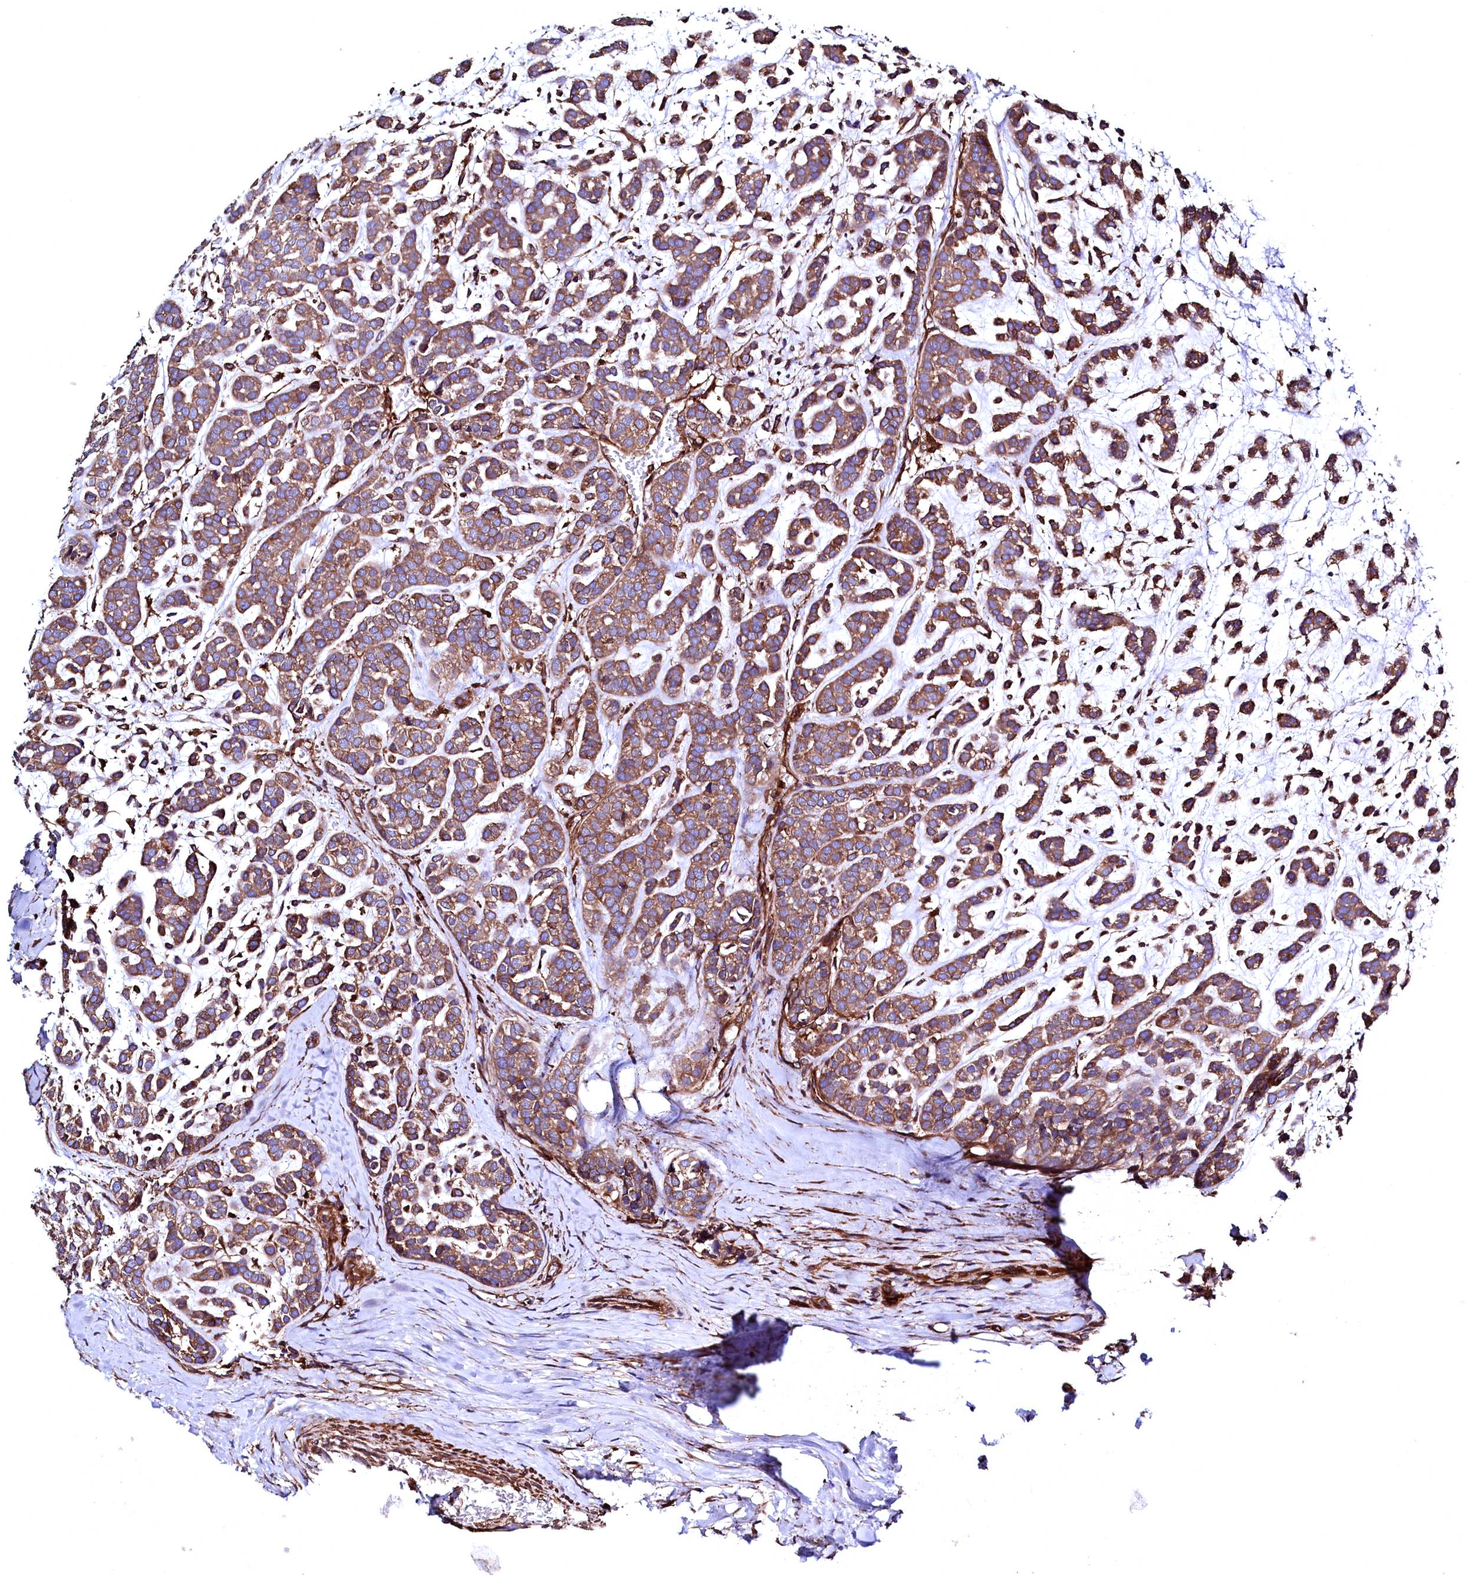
{"staining": {"intensity": "moderate", "quantity": ">75%", "location": "cytoplasmic/membranous"}, "tissue": "head and neck cancer", "cell_type": "Tumor cells", "image_type": "cancer", "snomed": [{"axis": "morphology", "description": "Adenocarcinoma, NOS"}, {"axis": "morphology", "description": "Adenoma, NOS"}, {"axis": "topography", "description": "Head-Neck"}], "caption": "About >75% of tumor cells in human head and neck adenoma demonstrate moderate cytoplasmic/membranous protein positivity as visualized by brown immunohistochemical staining.", "gene": "STAMBPL1", "patient": {"sex": "female", "age": 55}}